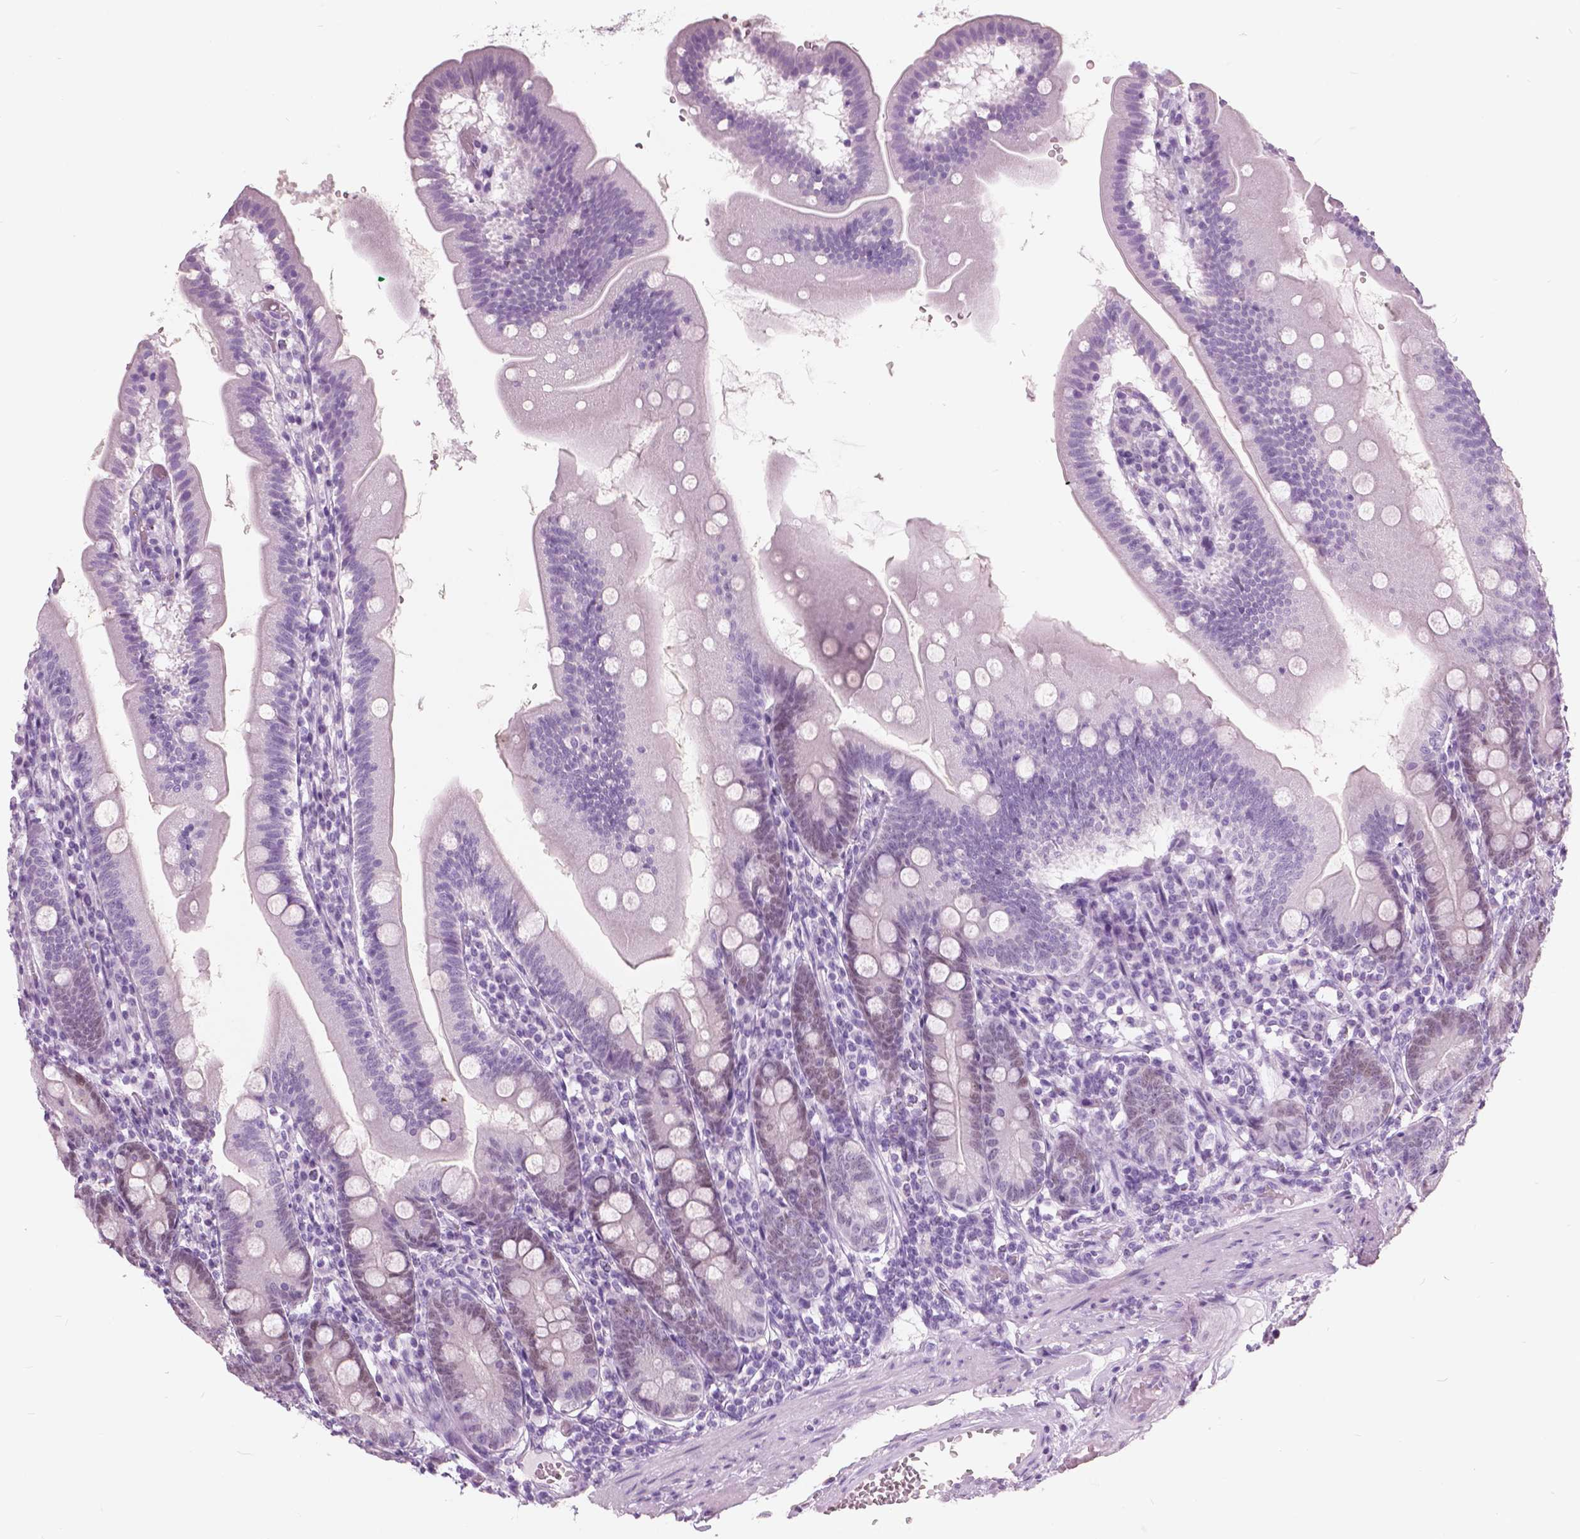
{"staining": {"intensity": "weak", "quantity": "25%-75%", "location": "nuclear"}, "tissue": "duodenum", "cell_type": "Glandular cells", "image_type": "normal", "snomed": [{"axis": "morphology", "description": "Normal tissue, NOS"}, {"axis": "topography", "description": "Duodenum"}], "caption": "Immunohistochemical staining of unremarkable human duodenum displays weak nuclear protein positivity in about 25%-75% of glandular cells. (IHC, brightfield microscopy, high magnification).", "gene": "SFTPD", "patient": {"sex": "female", "age": 67}}